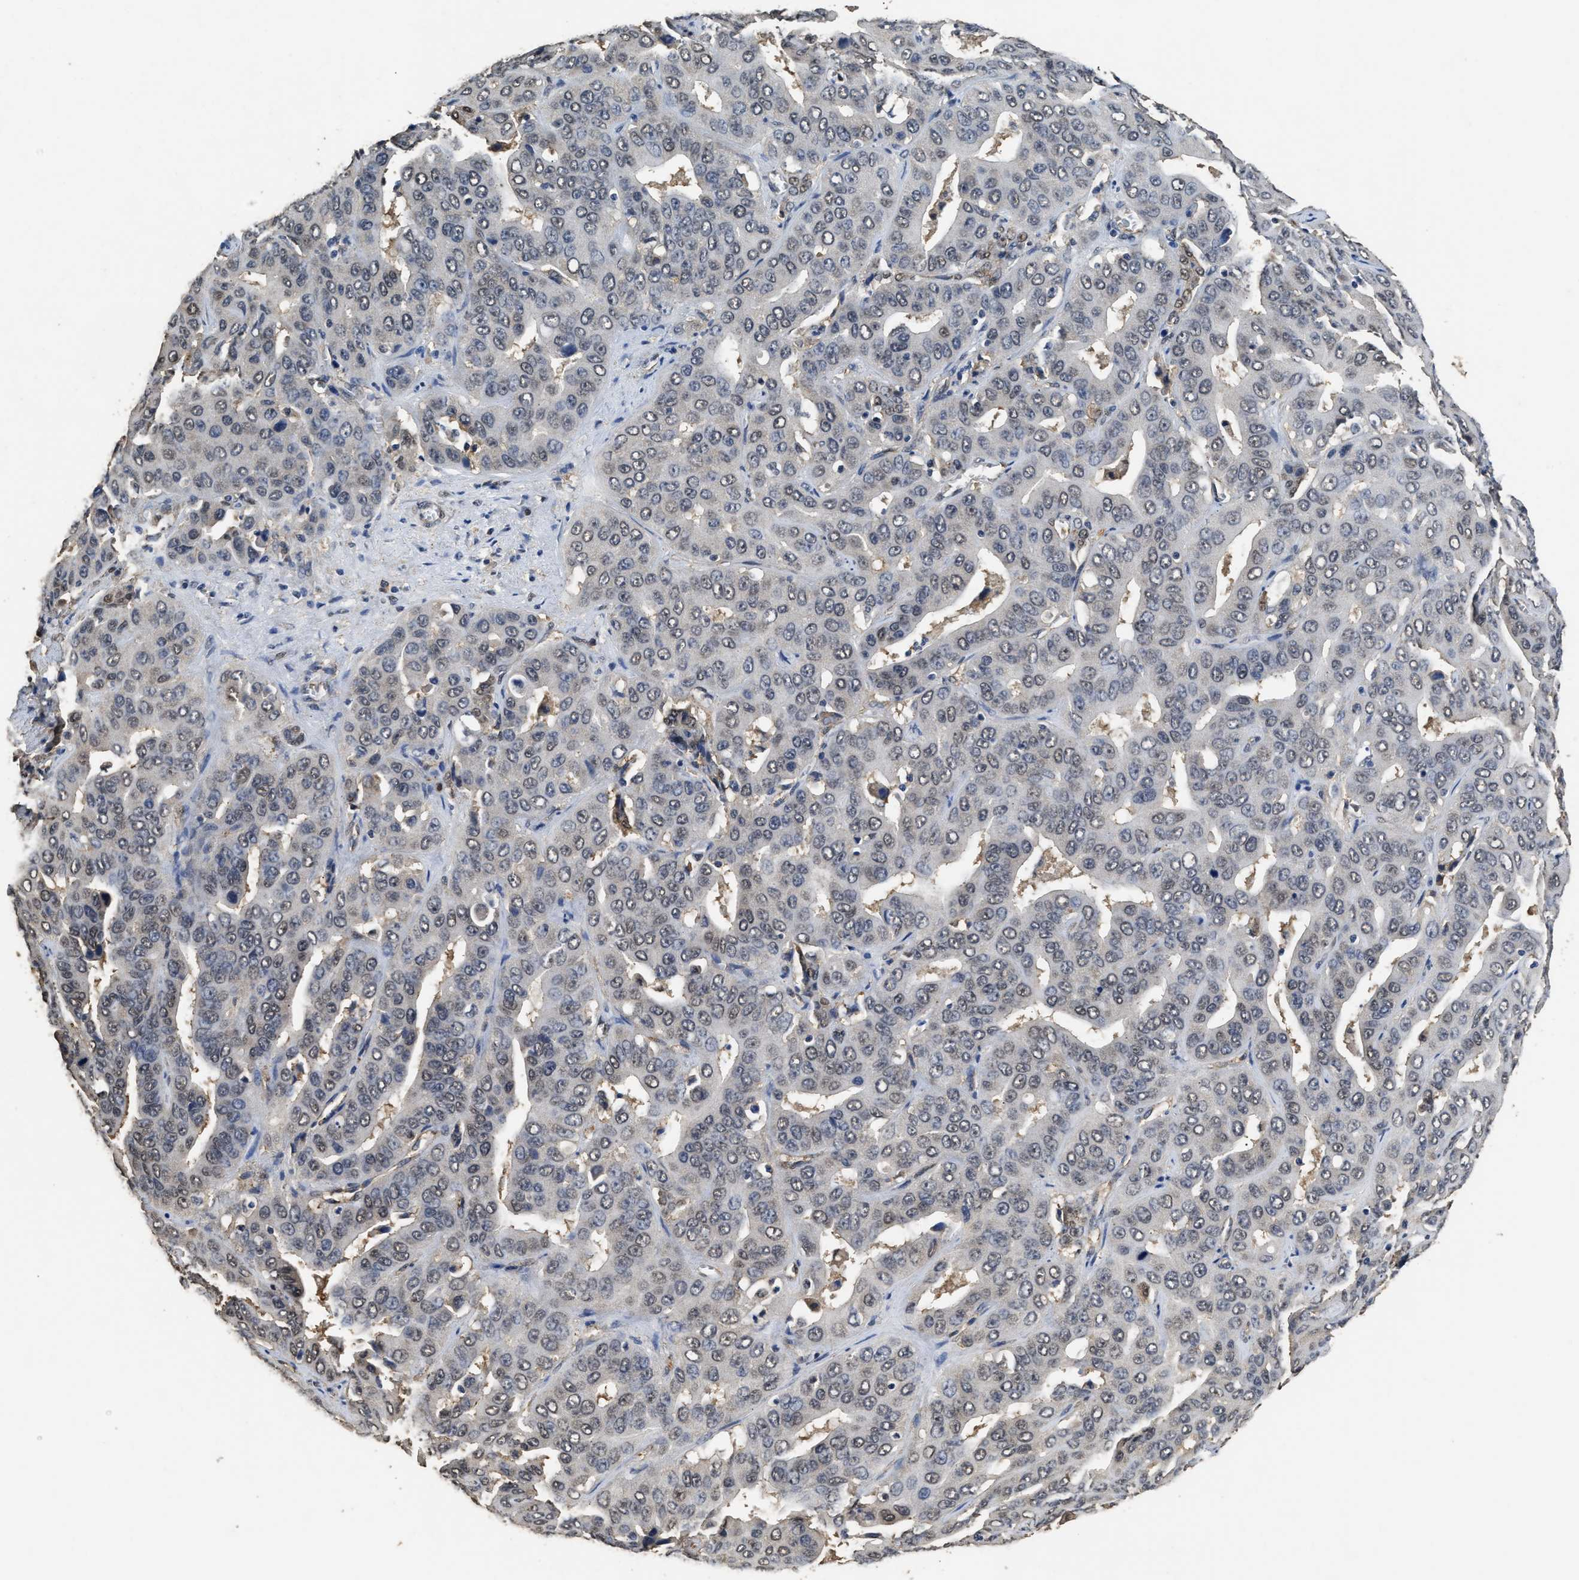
{"staining": {"intensity": "weak", "quantity": "25%-75%", "location": "nuclear"}, "tissue": "liver cancer", "cell_type": "Tumor cells", "image_type": "cancer", "snomed": [{"axis": "morphology", "description": "Cholangiocarcinoma"}, {"axis": "topography", "description": "Liver"}], "caption": "Liver cholangiocarcinoma stained with immunohistochemistry exhibits weak nuclear staining in approximately 25%-75% of tumor cells. The protein of interest is shown in brown color, while the nuclei are stained blue.", "gene": "YWHAE", "patient": {"sex": "female", "age": 52}}